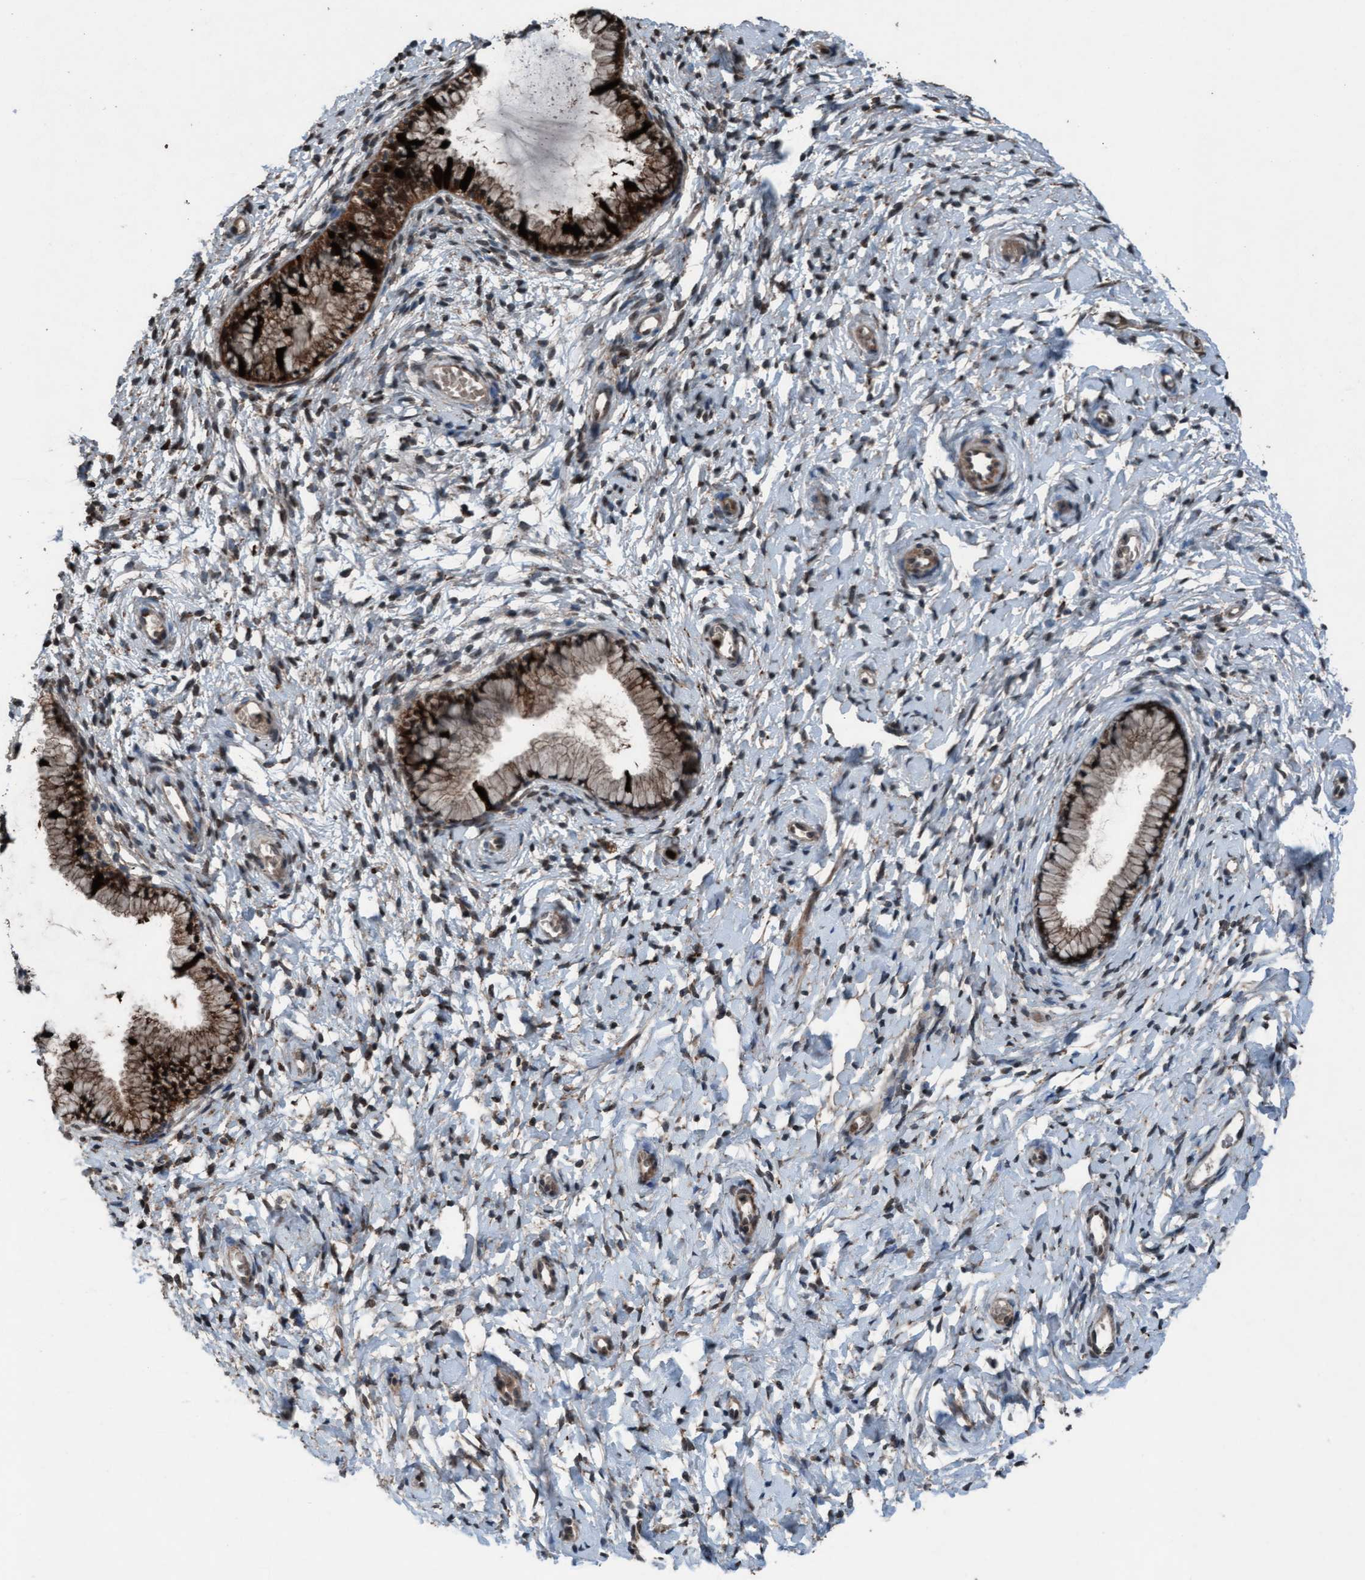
{"staining": {"intensity": "moderate", "quantity": ">75%", "location": "cytoplasmic/membranous"}, "tissue": "cervix", "cell_type": "Glandular cells", "image_type": "normal", "snomed": [{"axis": "morphology", "description": "Normal tissue, NOS"}, {"axis": "topography", "description": "Cervix"}], "caption": "Moderate cytoplasmic/membranous protein expression is seen in approximately >75% of glandular cells in cervix. The protein is shown in brown color, while the nuclei are stained blue.", "gene": "PLXNB2", "patient": {"sex": "female", "age": 72}}